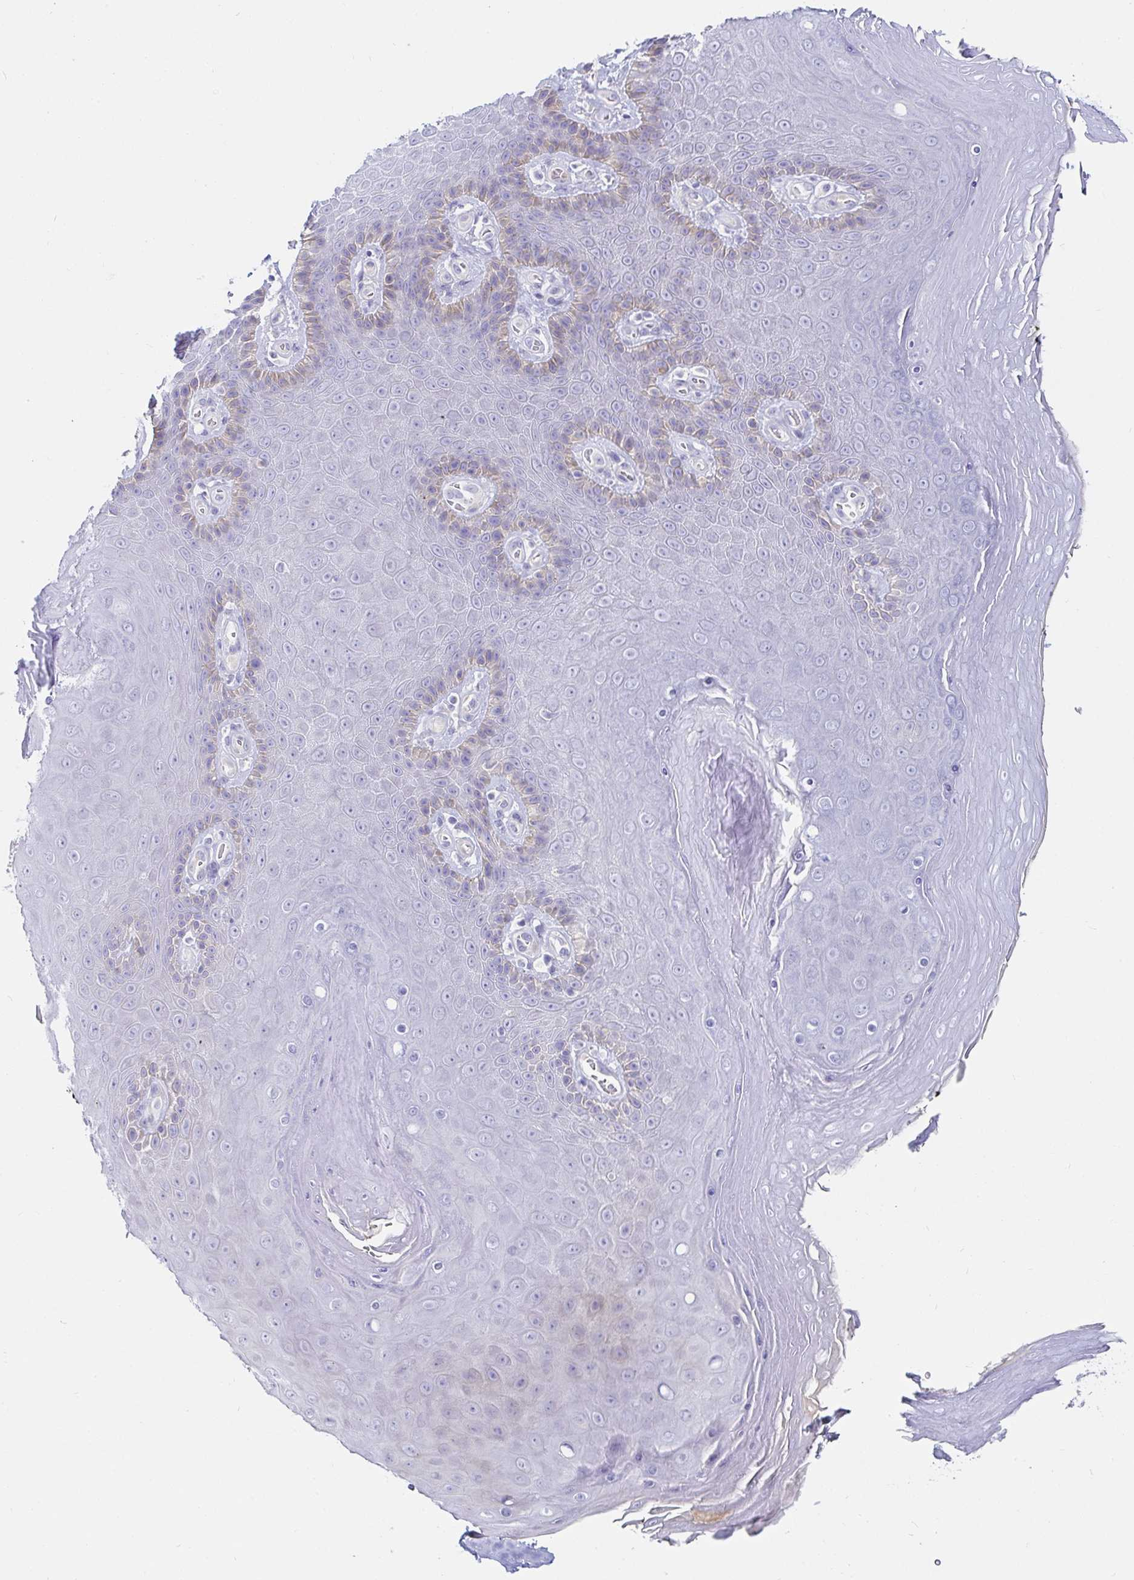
{"staining": {"intensity": "negative", "quantity": "none", "location": "none"}, "tissue": "skin", "cell_type": "Epidermal cells", "image_type": "normal", "snomed": [{"axis": "morphology", "description": "Normal tissue, NOS"}, {"axis": "topography", "description": "Anal"}, {"axis": "topography", "description": "Peripheral nerve tissue"}], "caption": "Epidermal cells show no significant positivity in unremarkable skin. (Brightfield microscopy of DAB IHC at high magnification).", "gene": "C4orf17", "patient": {"sex": "male", "age": 53}}